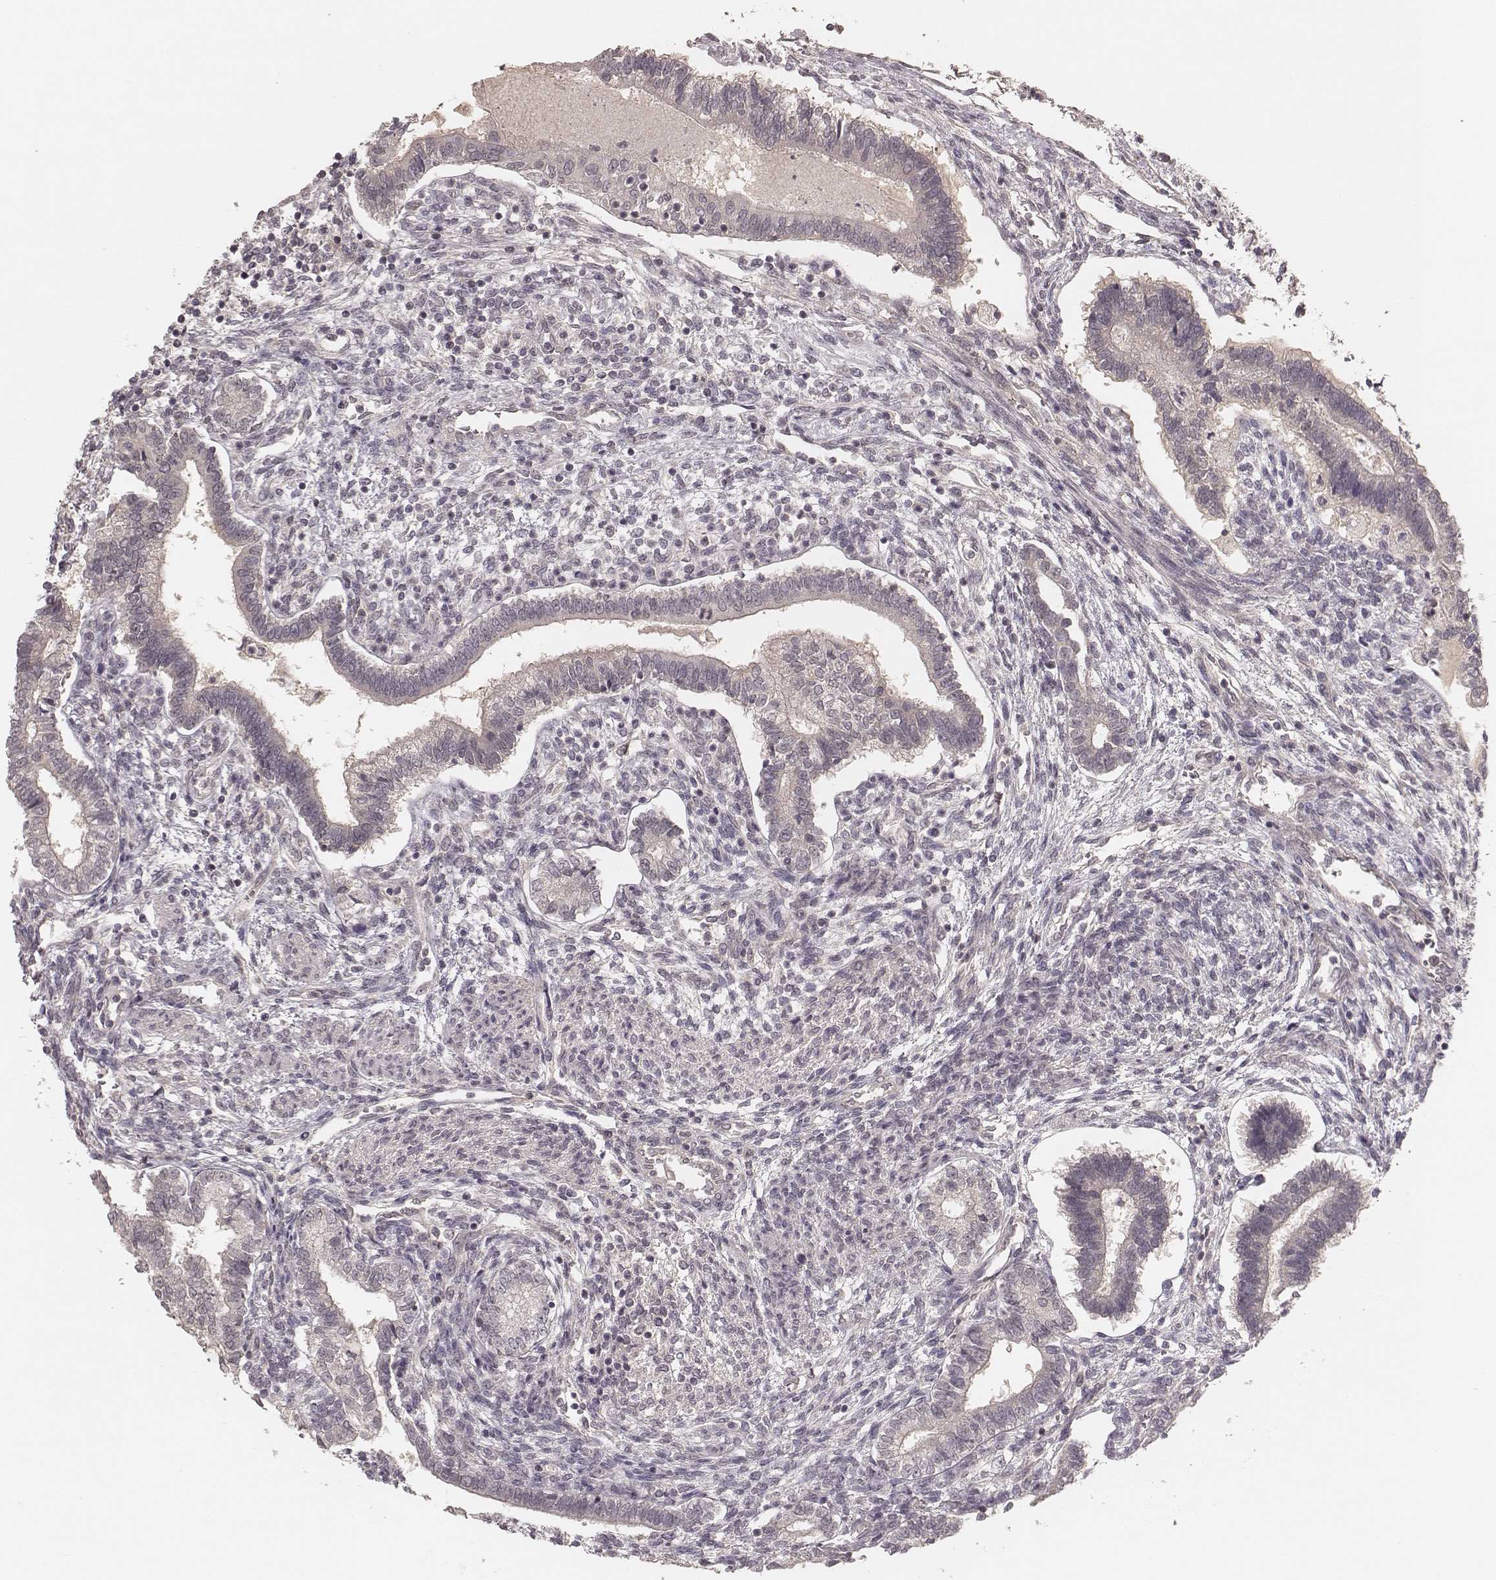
{"staining": {"intensity": "negative", "quantity": "none", "location": "none"}, "tissue": "testis cancer", "cell_type": "Tumor cells", "image_type": "cancer", "snomed": [{"axis": "morphology", "description": "Carcinoma, Embryonal, NOS"}, {"axis": "topography", "description": "Testis"}], "caption": "Tumor cells are negative for protein expression in human embryonal carcinoma (testis).", "gene": "LY6K", "patient": {"sex": "male", "age": 37}}